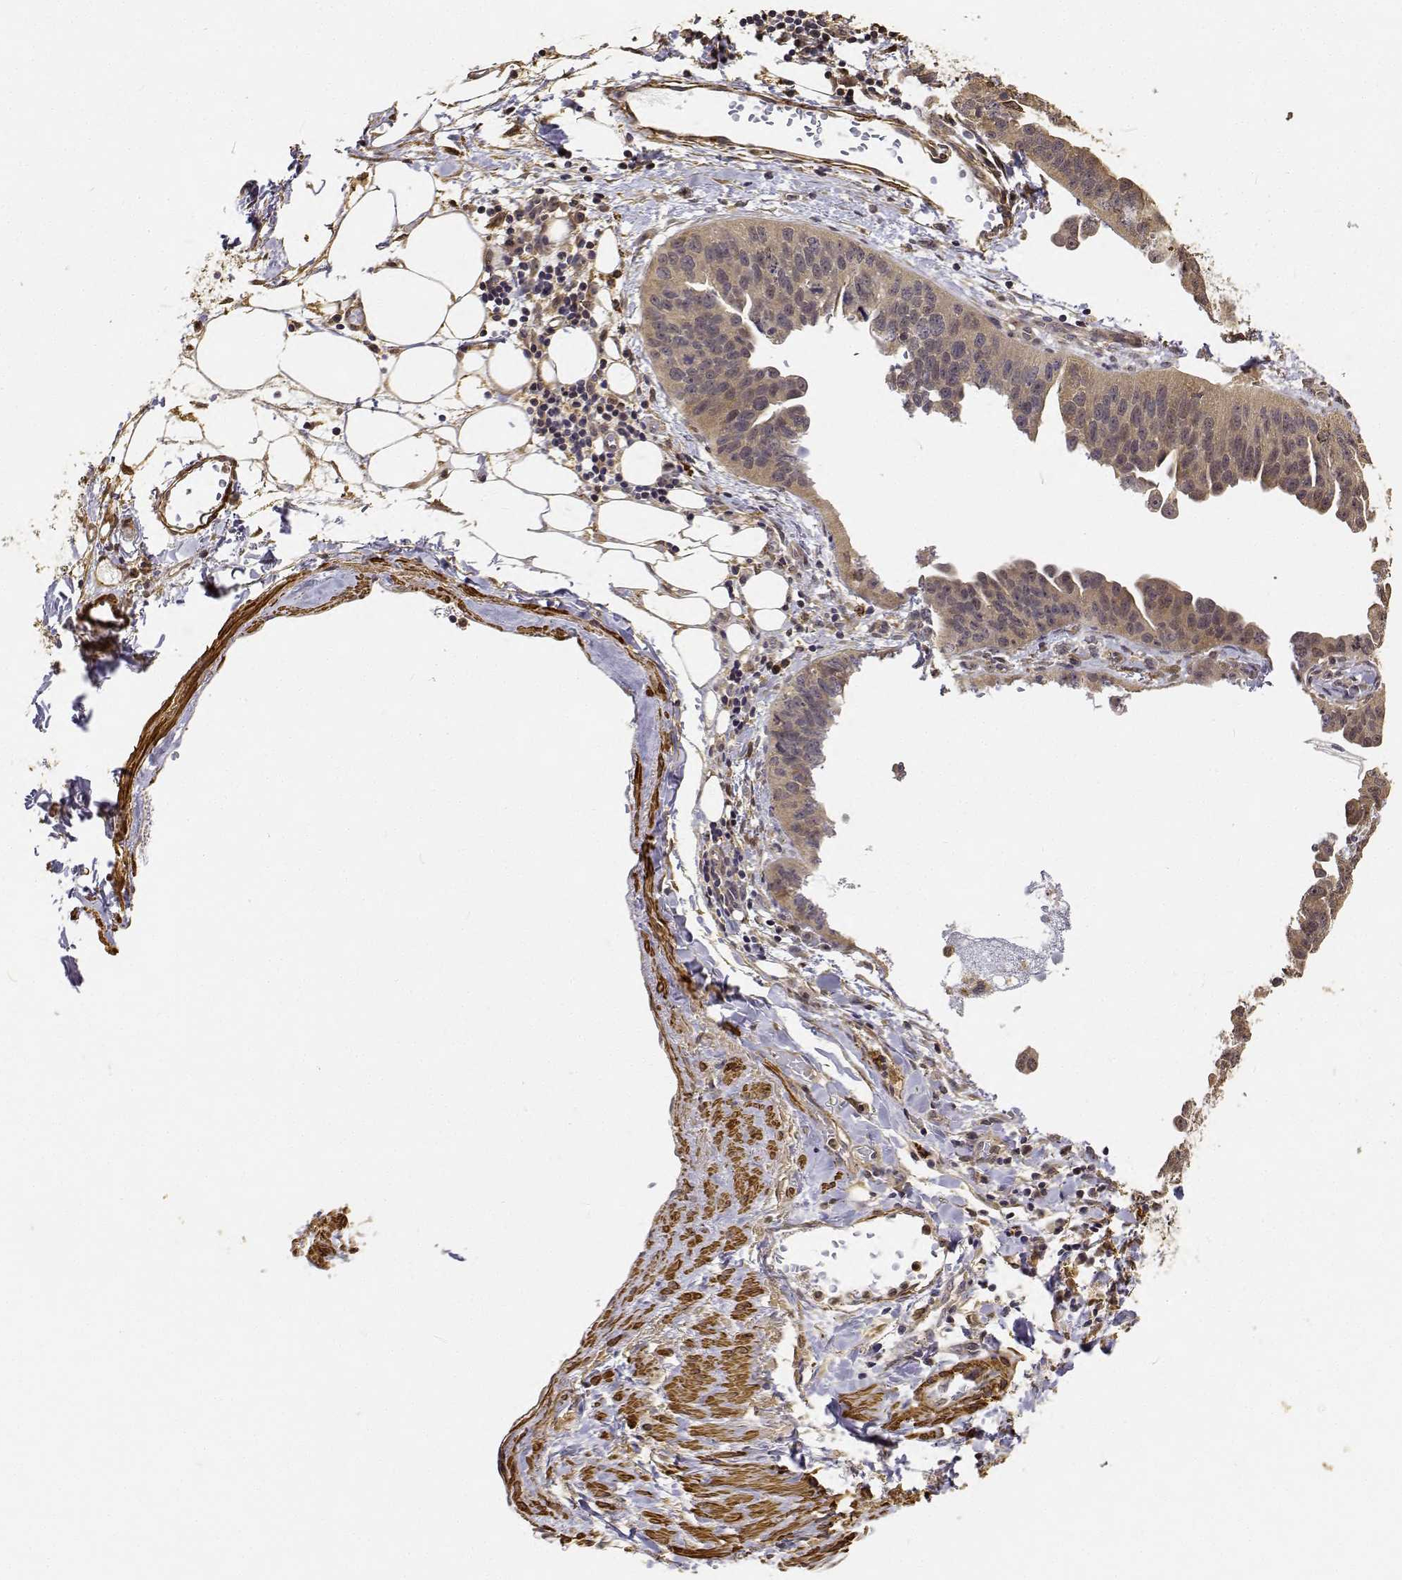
{"staining": {"intensity": "weak", "quantity": ">75%", "location": "cytoplasmic/membranous"}, "tissue": "ovarian cancer", "cell_type": "Tumor cells", "image_type": "cancer", "snomed": [{"axis": "morphology", "description": "Cystadenocarcinoma, serous, NOS"}, {"axis": "topography", "description": "Ovary"}], "caption": "Brown immunohistochemical staining in human ovarian serous cystadenocarcinoma shows weak cytoplasmic/membranous expression in about >75% of tumor cells. The protein is shown in brown color, while the nuclei are stained blue.", "gene": "PCID2", "patient": {"sex": "female", "age": 75}}